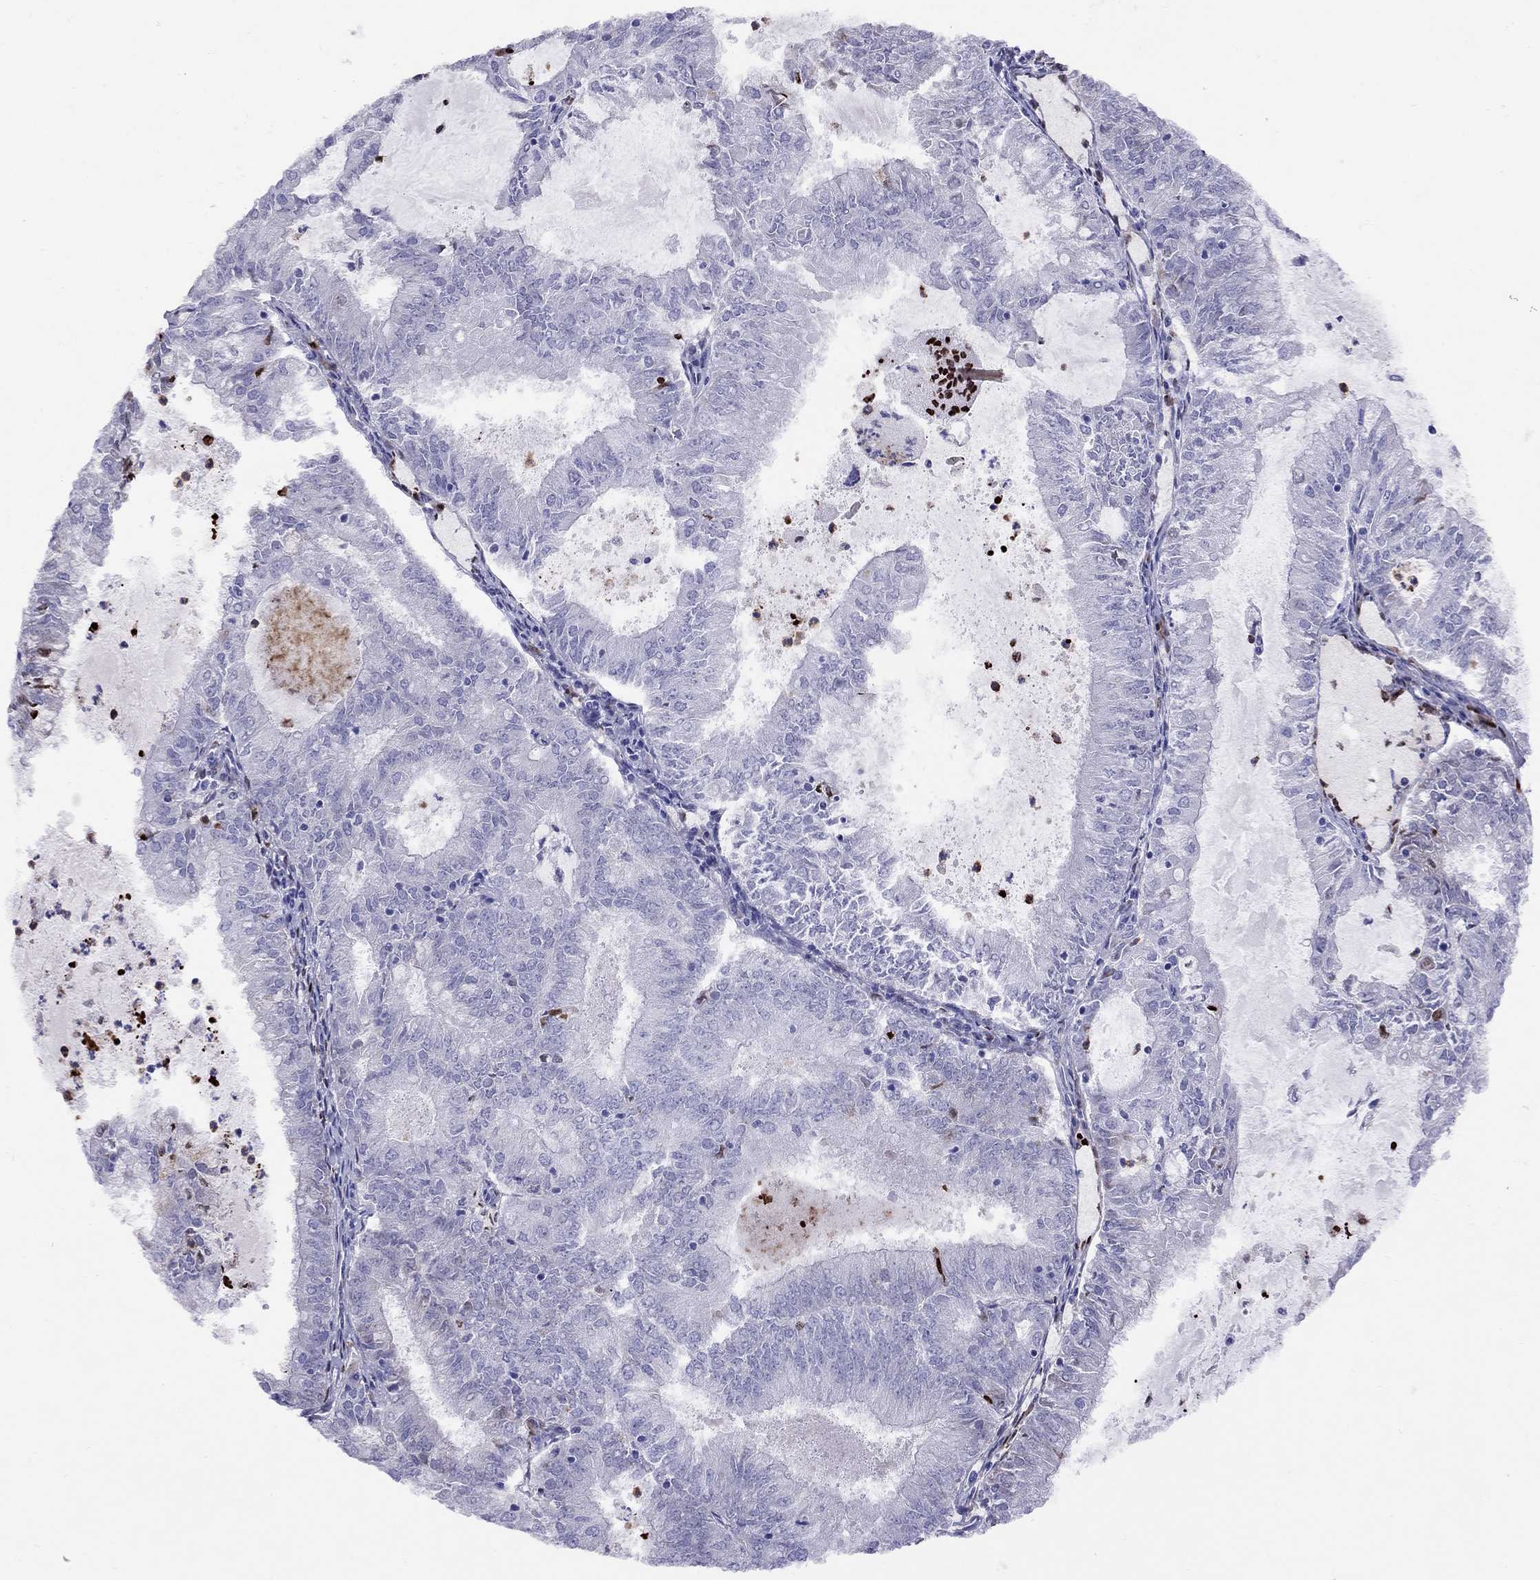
{"staining": {"intensity": "negative", "quantity": "none", "location": "none"}, "tissue": "endometrial cancer", "cell_type": "Tumor cells", "image_type": "cancer", "snomed": [{"axis": "morphology", "description": "Adenocarcinoma, NOS"}, {"axis": "topography", "description": "Endometrium"}], "caption": "Endometrial cancer was stained to show a protein in brown. There is no significant staining in tumor cells.", "gene": "SPINT4", "patient": {"sex": "female", "age": 57}}